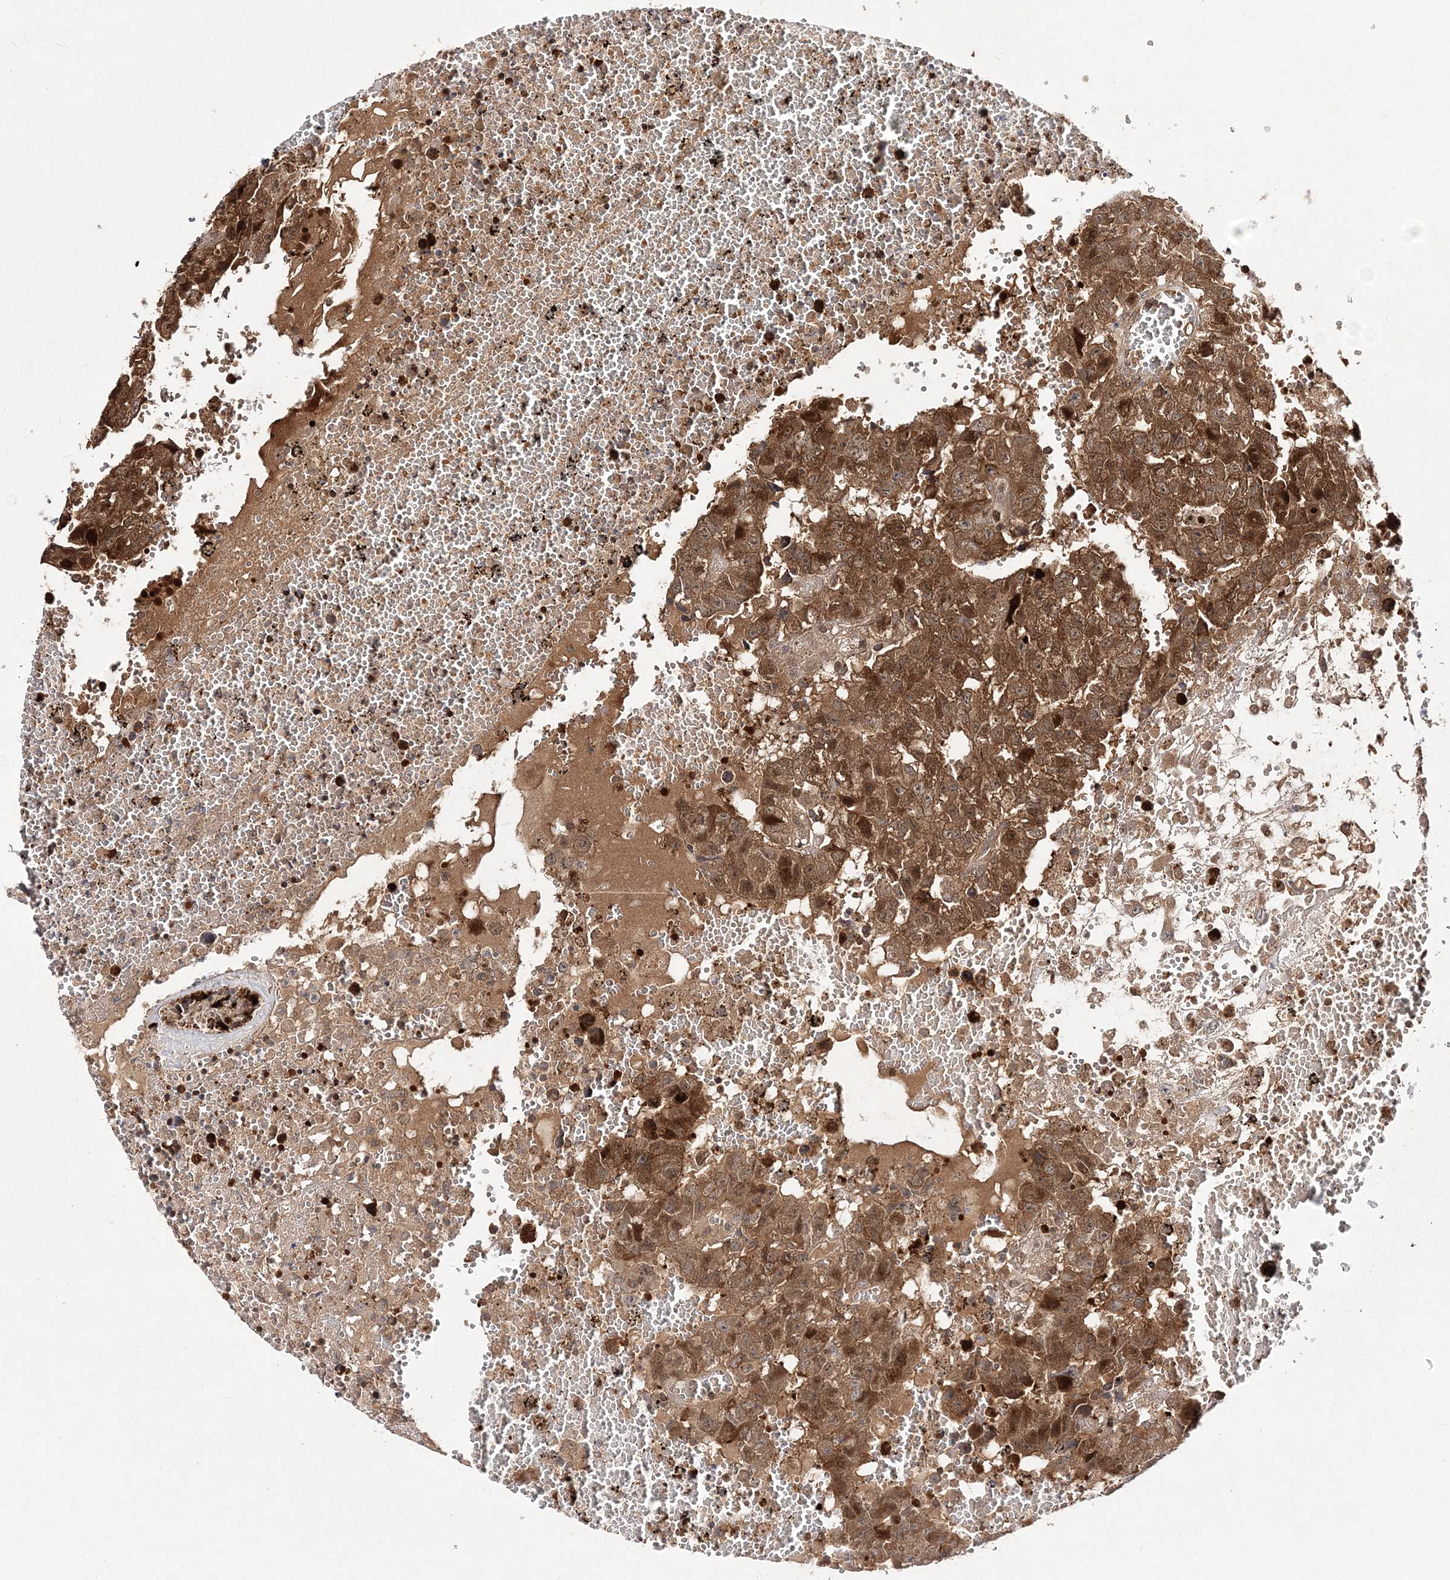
{"staining": {"intensity": "moderate", "quantity": ">75%", "location": "cytoplasmic/membranous,nuclear"}, "tissue": "testis cancer", "cell_type": "Tumor cells", "image_type": "cancer", "snomed": [{"axis": "morphology", "description": "Carcinoma, Embryonal, NOS"}, {"axis": "topography", "description": "Testis"}], "caption": "Protein expression analysis of human testis cancer (embryonal carcinoma) reveals moderate cytoplasmic/membranous and nuclear expression in about >75% of tumor cells.", "gene": "NIF3L1", "patient": {"sex": "male", "age": 25}}